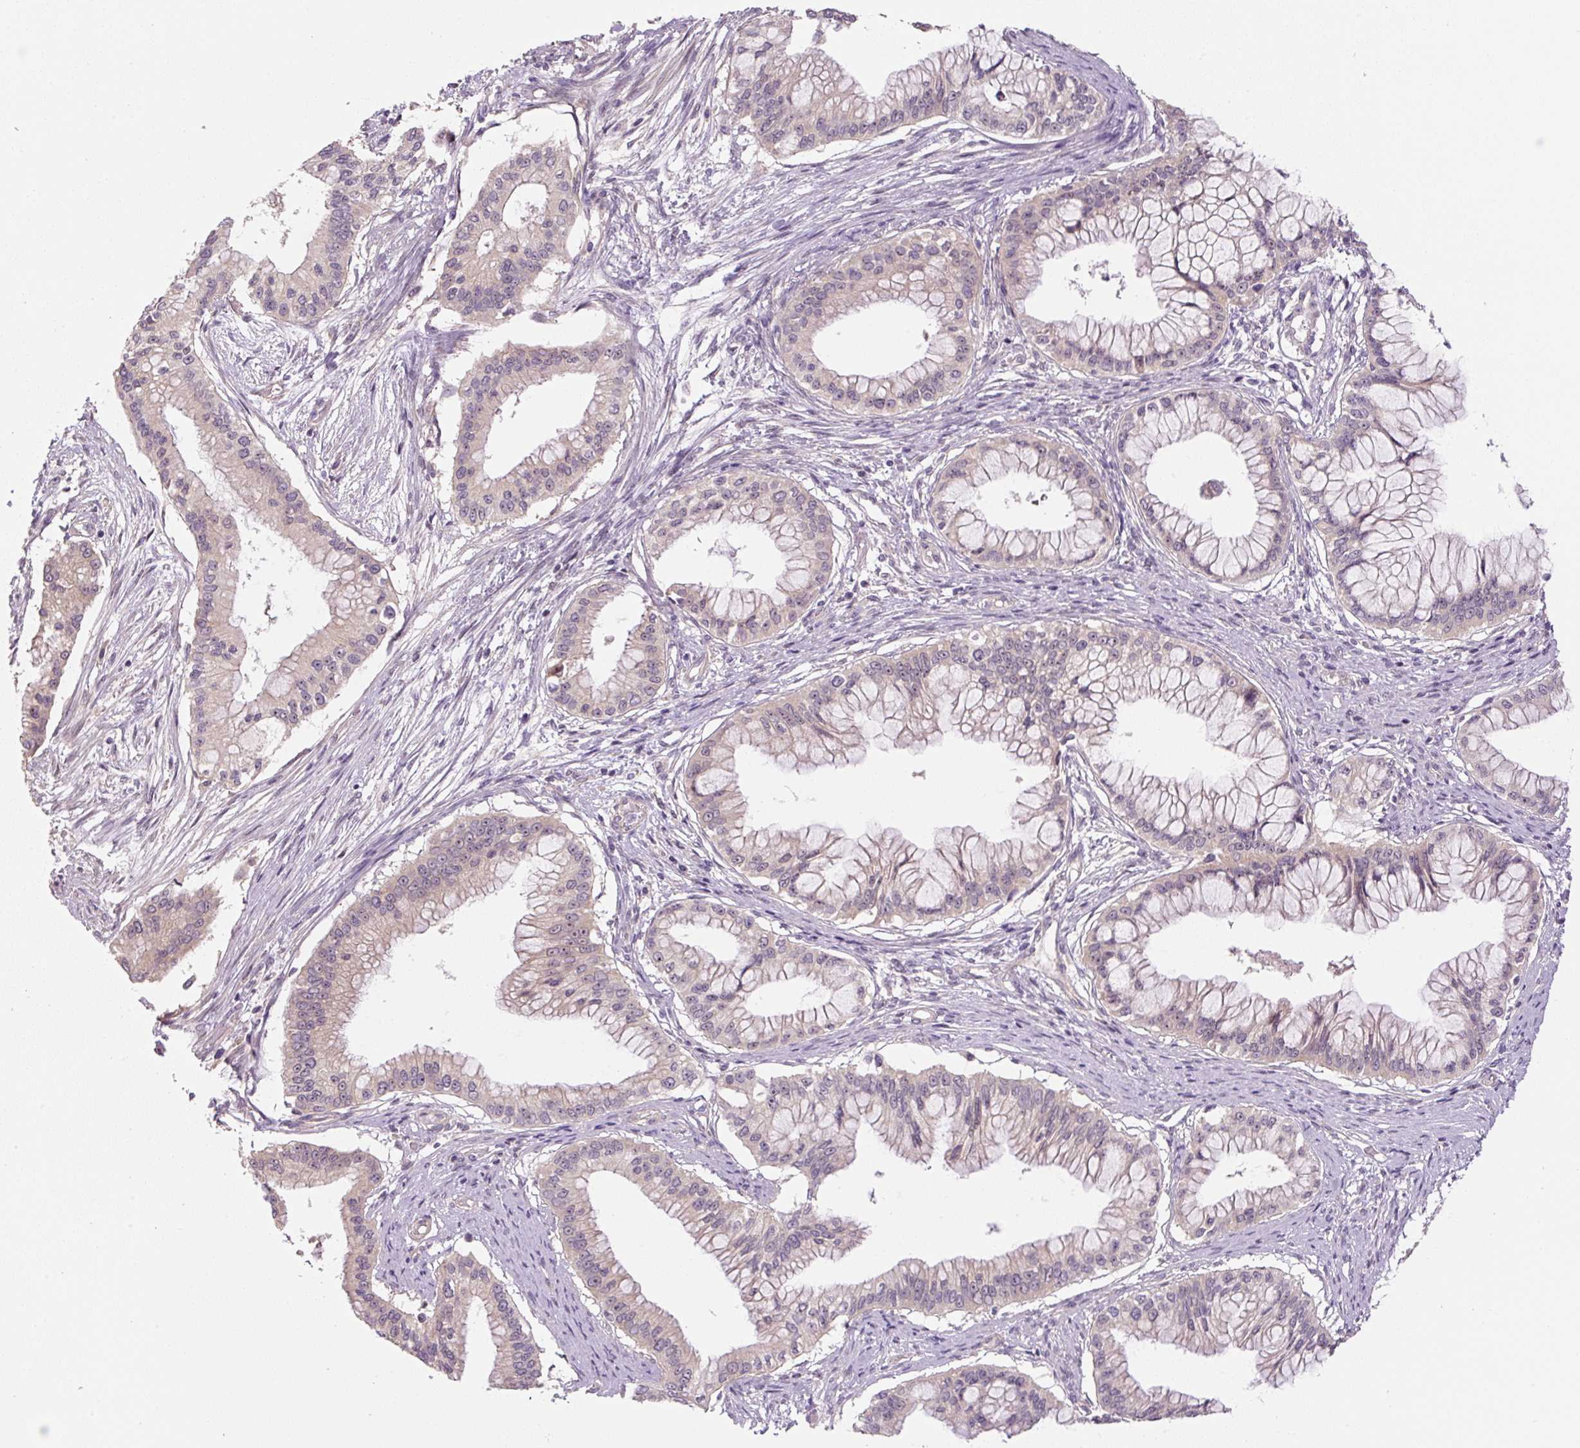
{"staining": {"intensity": "negative", "quantity": "none", "location": "none"}, "tissue": "pancreatic cancer", "cell_type": "Tumor cells", "image_type": "cancer", "snomed": [{"axis": "morphology", "description": "Adenocarcinoma, NOS"}, {"axis": "topography", "description": "Pancreas"}], "caption": "Pancreatic cancer was stained to show a protein in brown. There is no significant staining in tumor cells. (DAB (3,3'-diaminobenzidine) IHC, high magnification).", "gene": "TMEM151B", "patient": {"sex": "male", "age": 46}}